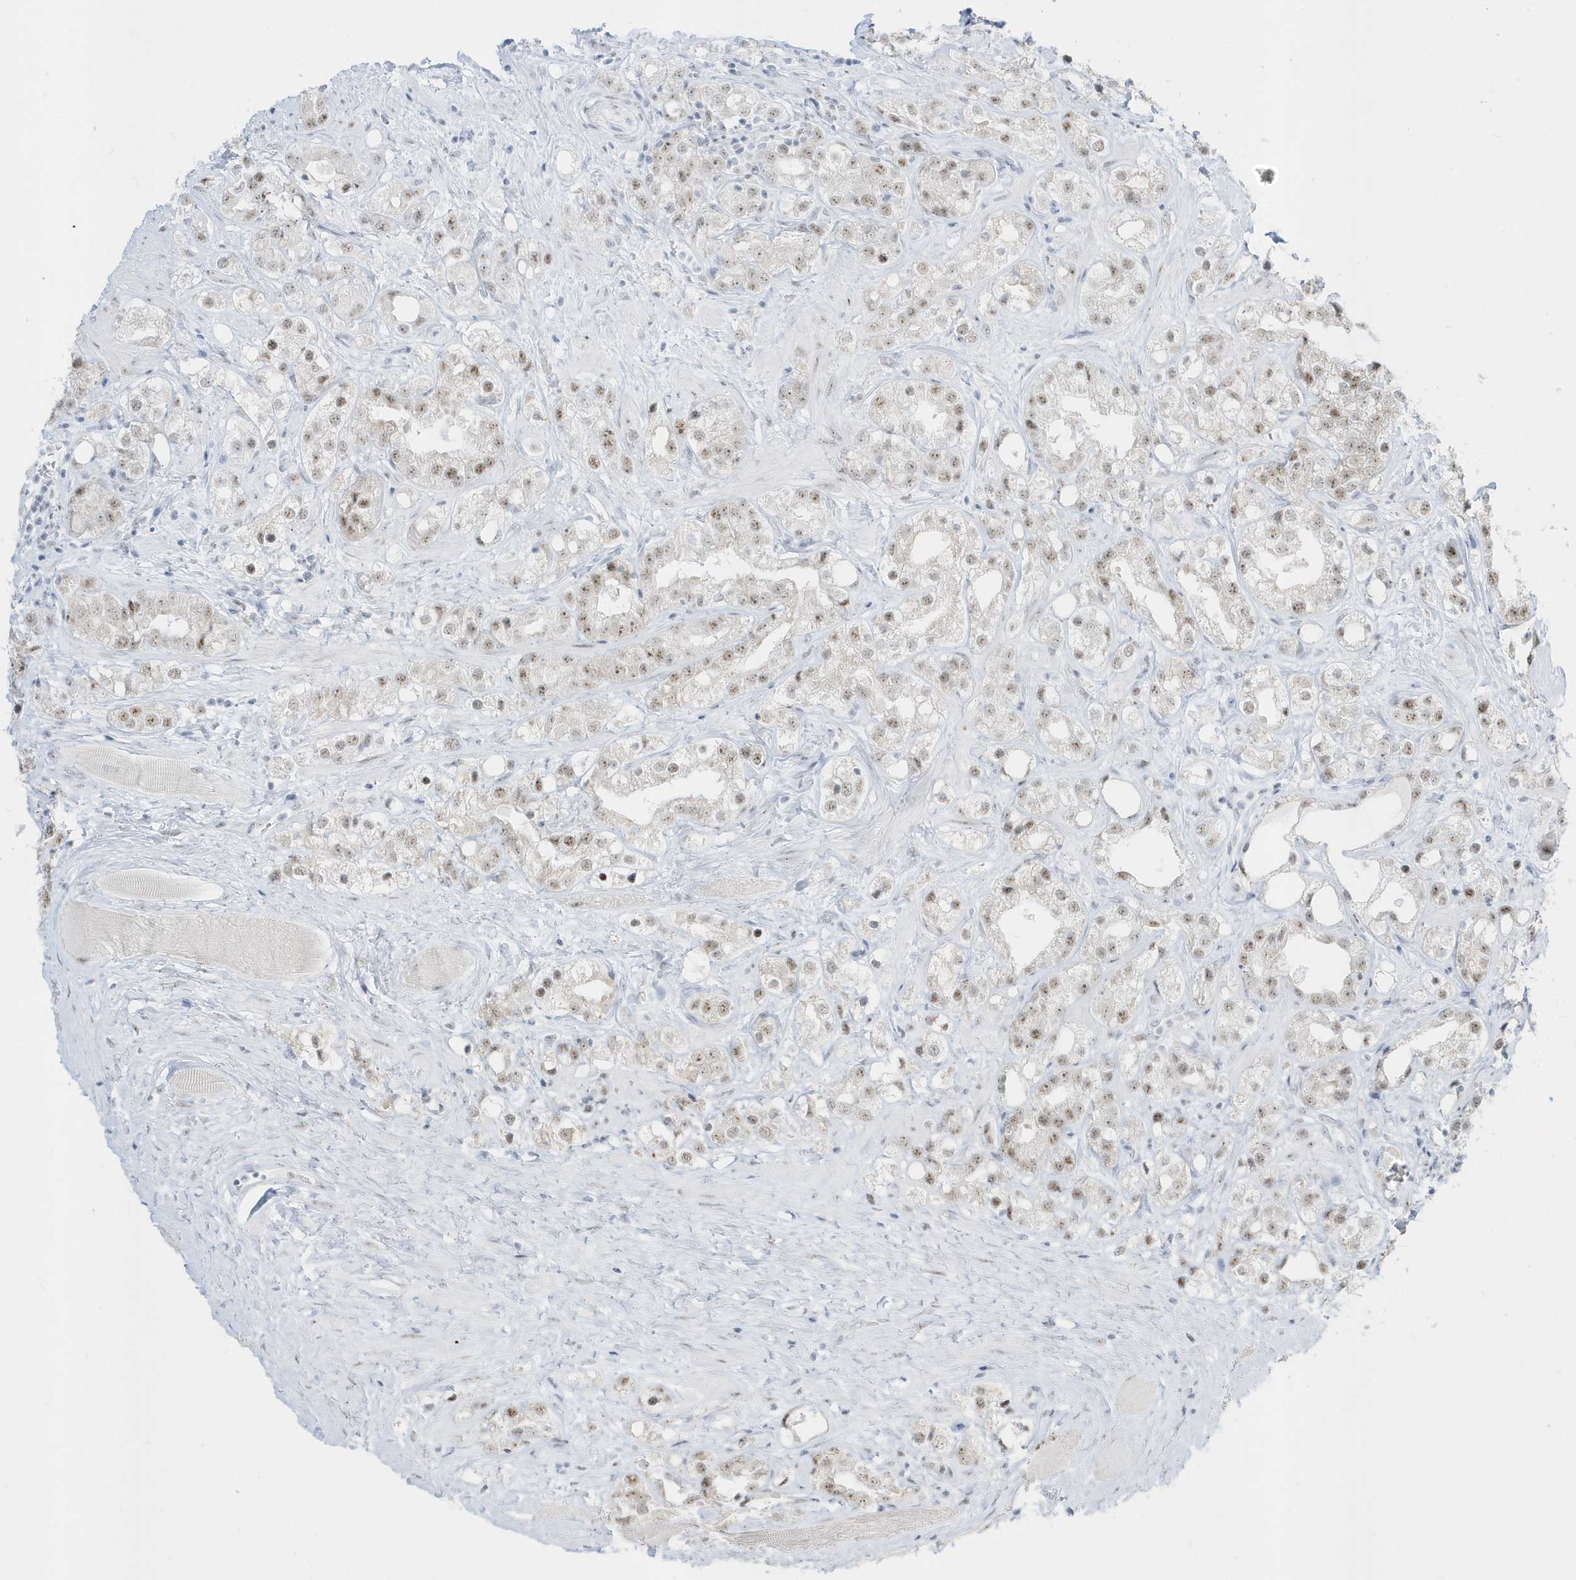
{"staining": {"intensity": "weak", "quantity": ">75%", "location": "nuclear"}, "tissue": "prostate cancer", "cell_type": "Tumor cells", "image_type": "cancer", "snomed": [{"axis": "morphology", "description": "Adenocarcinoma, NOS"}, {"axis": "topography", "description": "Prostate"}], "caption": "DAB (3,3'-diaminobenzidine) immunohistochemical staining of human prostate cancer shows weak nuclear protein positivity in about >75% of tumor cells. (DAB = brown stain, brightfield microscopy at high magnification).", "gene": "PLEKHN1", "patient": {"sex": "male", "age": 79}}